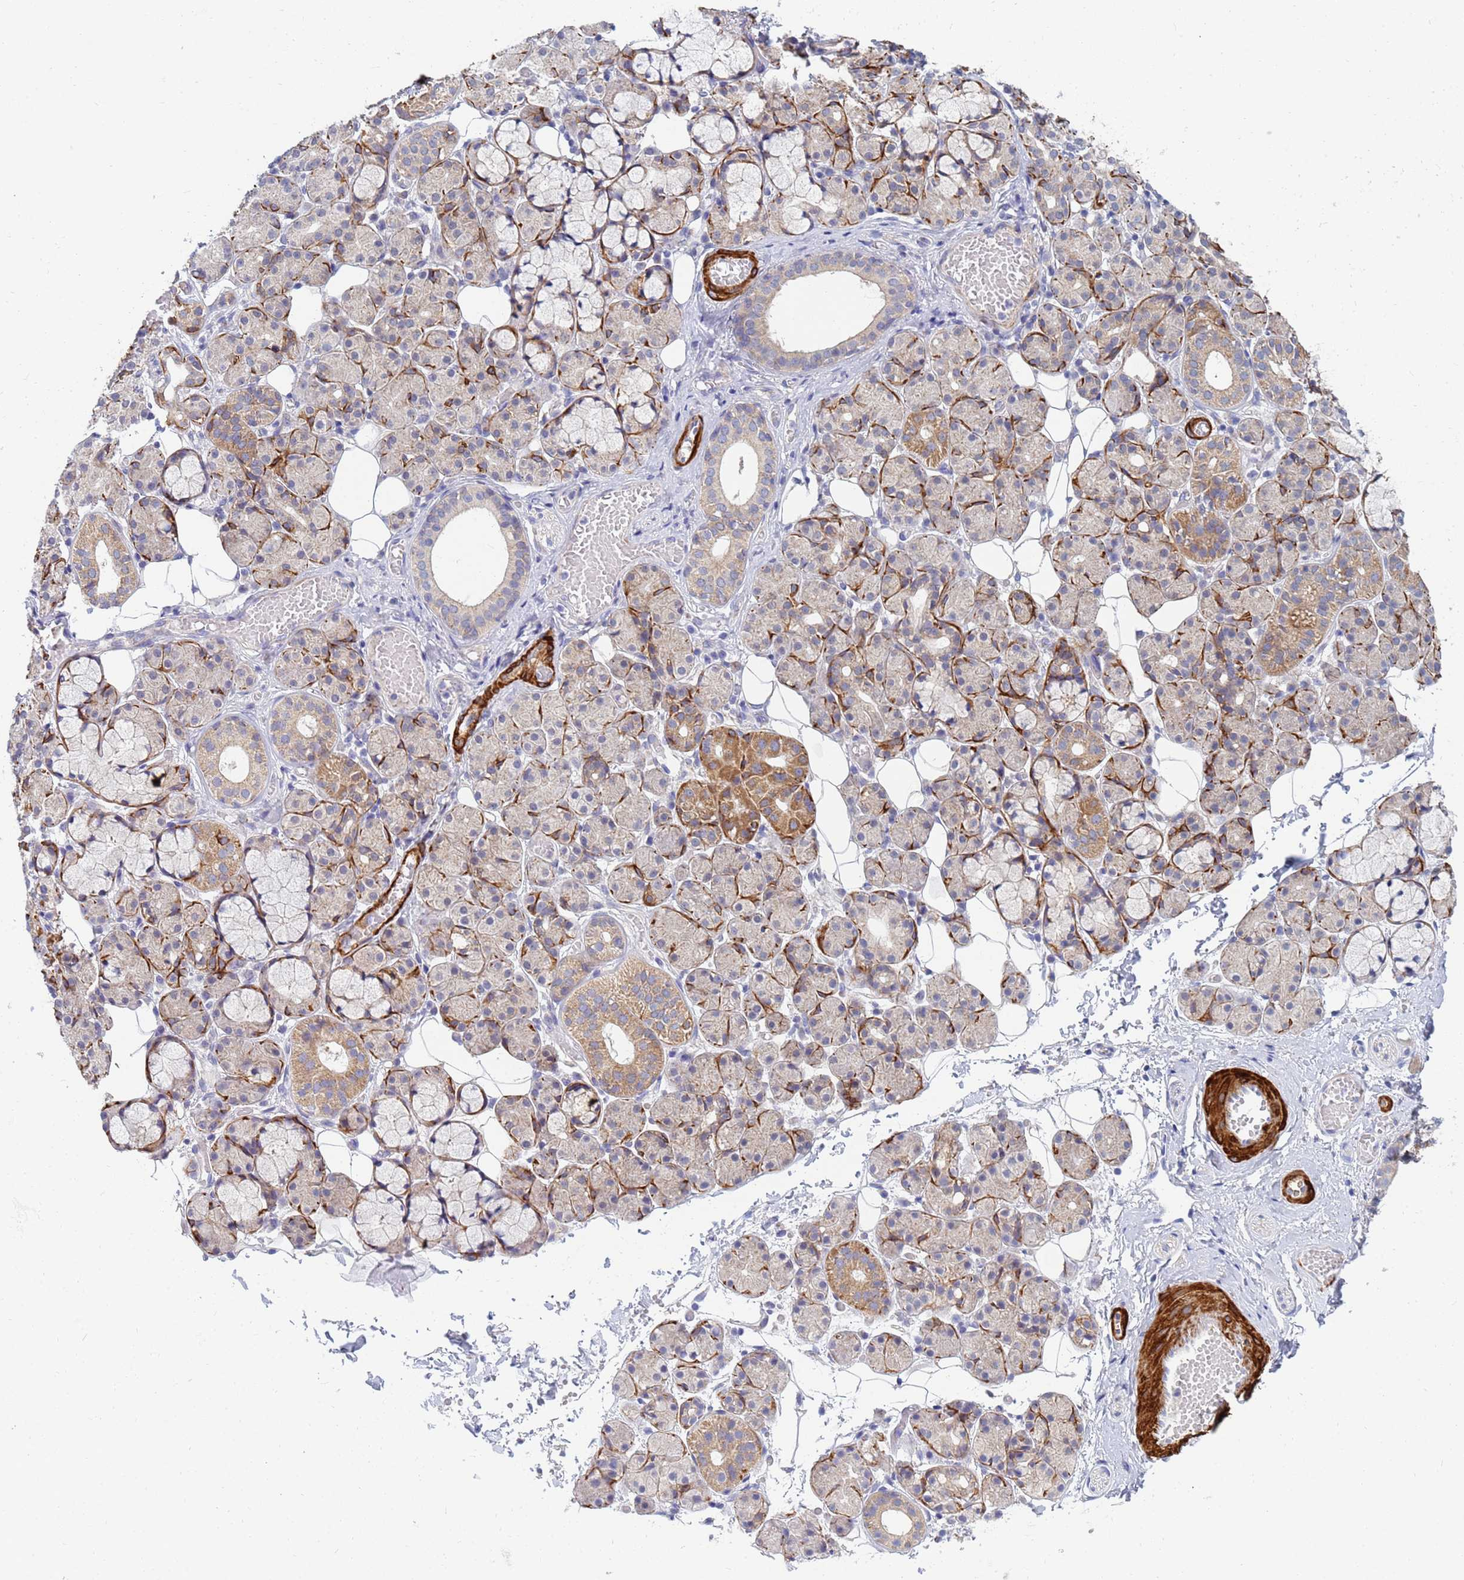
{"staining": {"intensity": "moderate", "quantity": "25%-75%", "location": "cytoplasmic/membranous"}, "tissue": "salivary gland", "cell_type": "Glandular cells", "image_type": "normal", "snomed": [{"axis": "morphology", "description": "Normal tissue, NOS"}, {"axis": "topography", "description": "Salivary gland"}], "caption": "Salivary gland stained with DAB (3,3'-diaminobenzidine) immunohistochemistry (IHC) demonstrates medium levels of moderate cytoplasmic/membranous positivity in about 25%-75% of glandular cells.", "gene": "SDR39U1", "patient": {"sex": "male", "age": 63}}